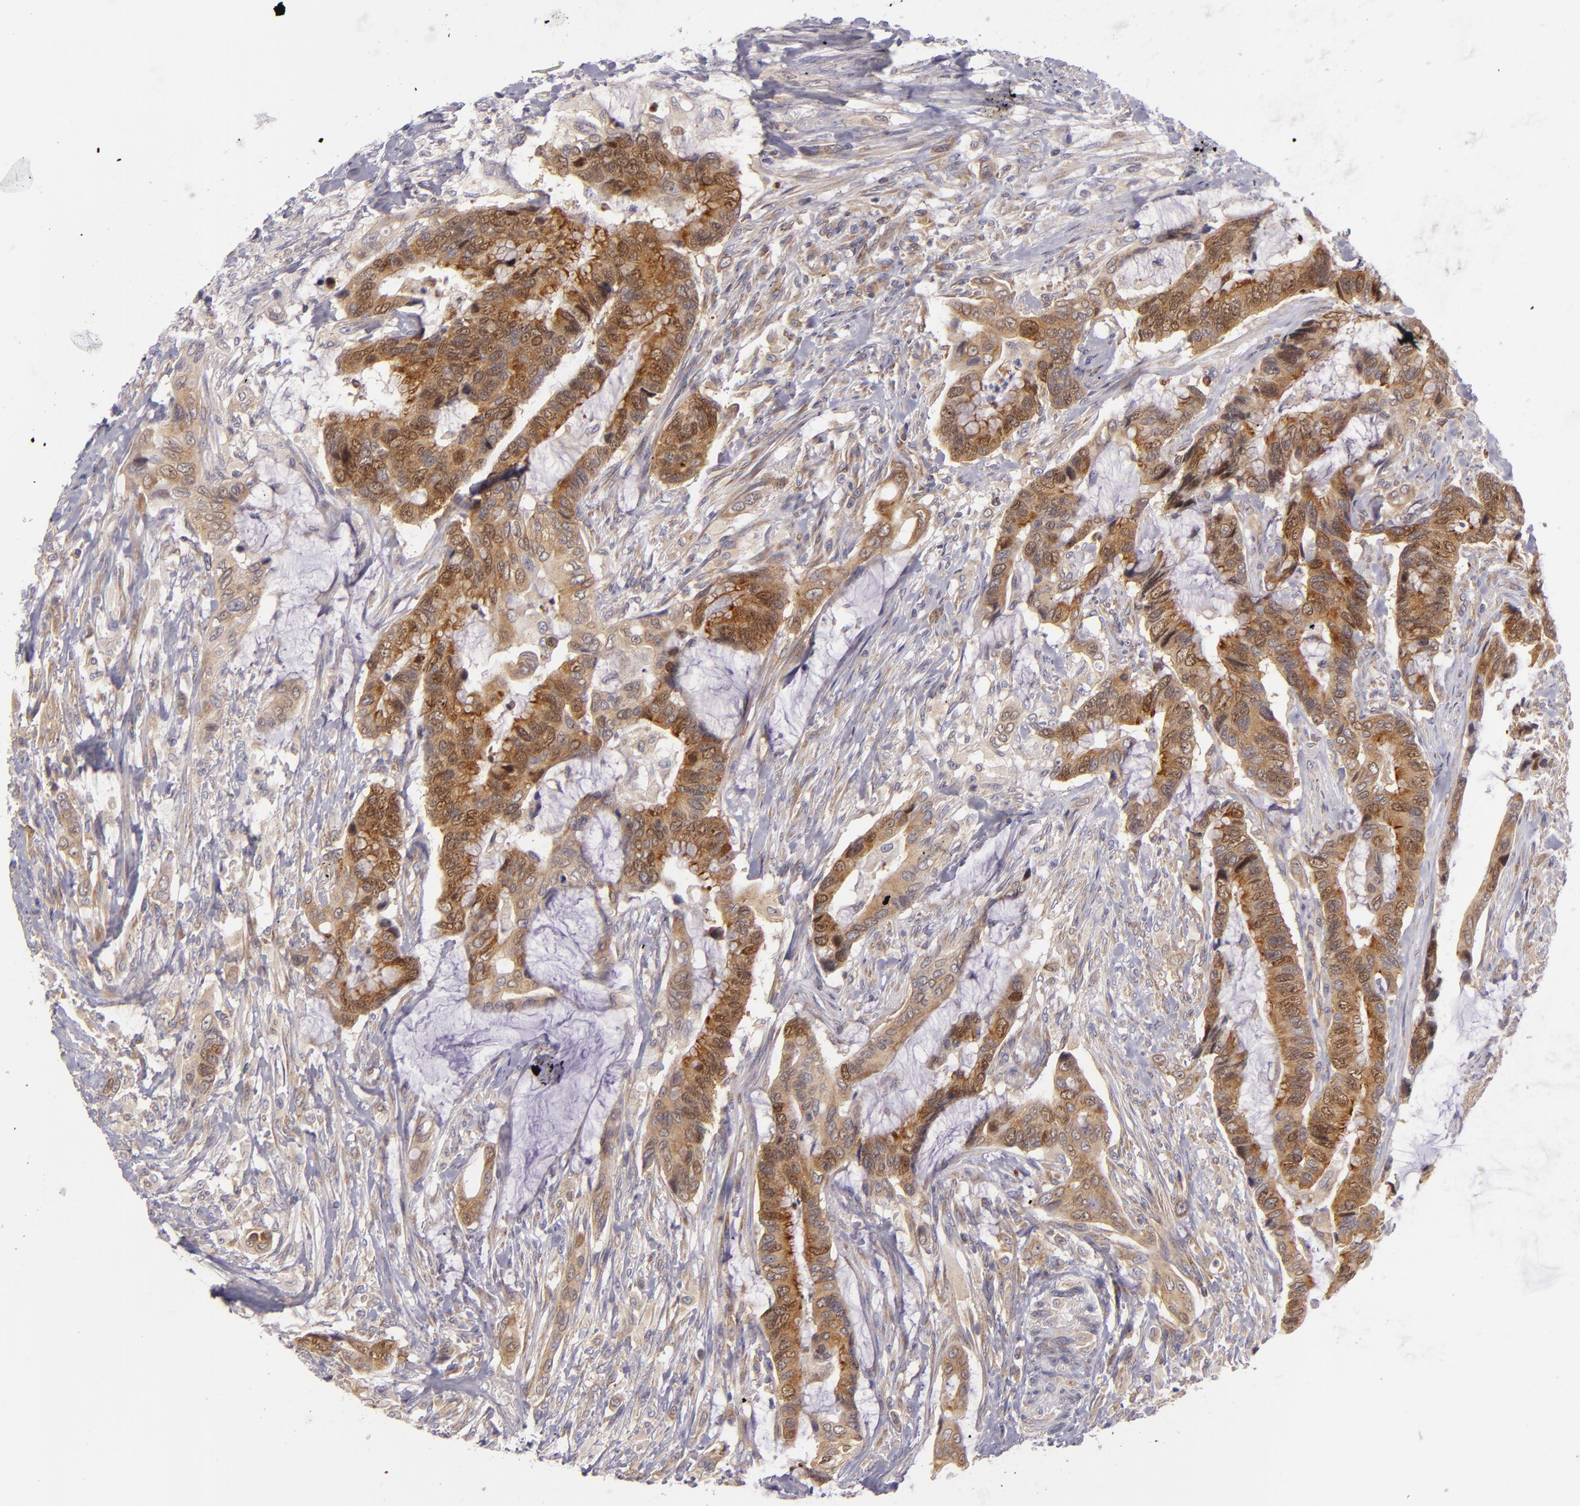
{"staining": {"intensity": "strong", "quantity": ">75%", "location": "cytoplasmic/membranous"}, "tissue": "colorectal cancer", "cell_type": "Tumor cells", "image_type": "cancer", "snomed": [{"axis": "morphology", "description": "Adenocarcinoma, NOS"}, {"axis": "topography", "description": "Rectum"}], "caption": "Immunohistochemical staining of human adenocarcinoma (colorectal) demonstrates high levels of strong cytoplasmic/membranous protein positivity in approximately >75% of tumor cells.", "gene": "UPF3B", "patient": {"sex": "female", "age": 59}}